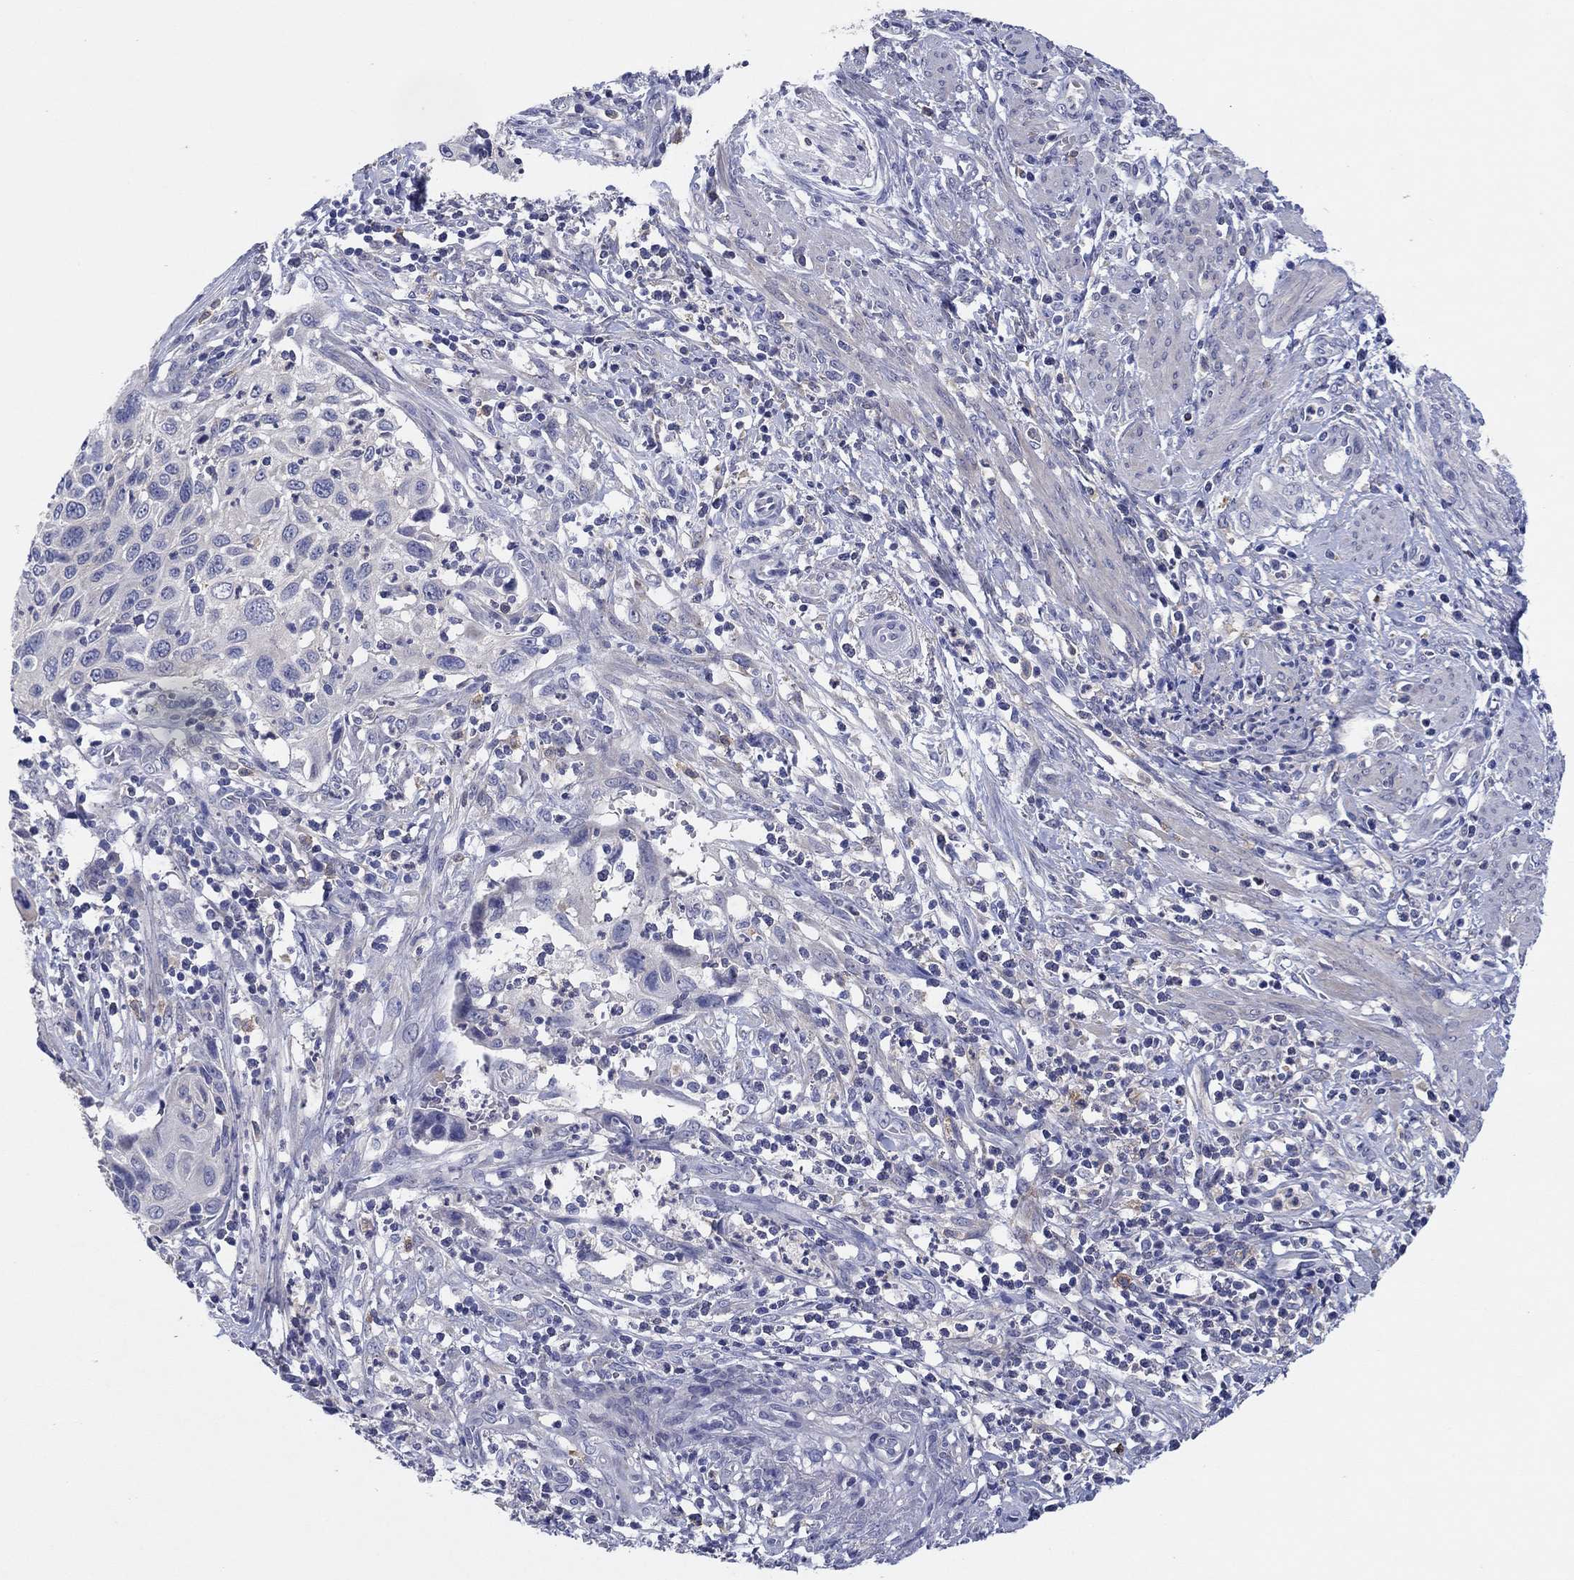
{"staining": {"intensity": "negative", "quantity": "none", "location": "none"}, "tissue": "cervical cancer", "cell_type": "Tumor cells", "image_type": "cancer", "snomed": [{"axis": "morphology", "description": "Squamous cell carcinoma, NOS"}, {"axis": "topography", "description": "Cervix"}], "caption": "Cervical cancer (squamous cell carcinoma) was stained to show a protein in brown. There is no significant positivity in tumor cells. (Brightfield microscopy of DAB immunohistochemistry at high magnification).", "gene": "HDC", "patient": {"sex": "female", "age": 70}}